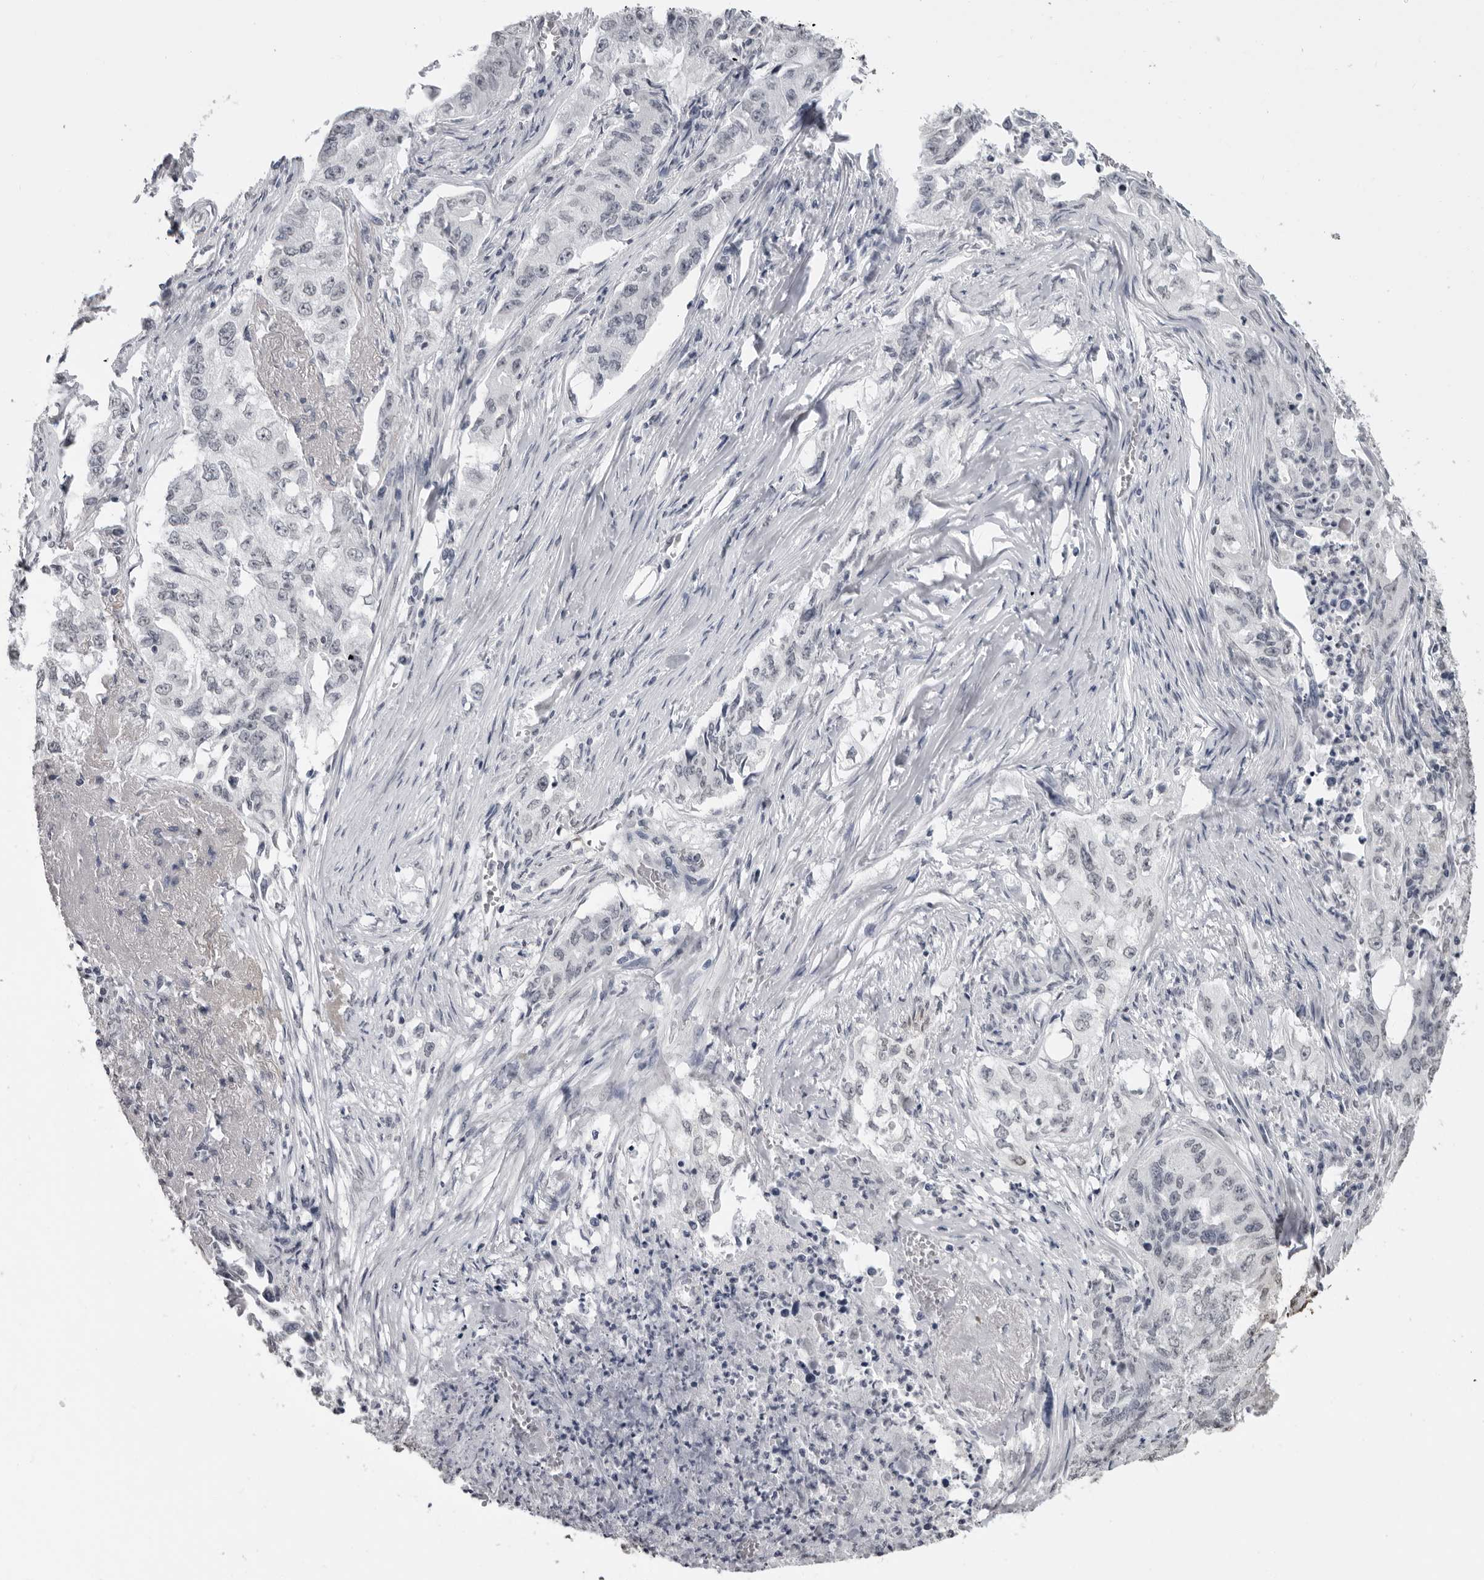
{"staining": {"intensity": "negative", "quantity": "none", "location": "none"}, "tissue": "lung cancer", "cell_type": "Tumor cells", "image_type": "cancer", "snomed": [{"axis": "morphology", "description": "Adenocarcinoma, NOS"}, {"axis": "topography", "description": "Lung"}], "caption": "DAB immunohistochemical staining of lung cancer (adenocarcinoma) displays no significant positivity in tumor cells.", "gene": "HEPACAM", "patient": {"sex": "female", "age": 51}}